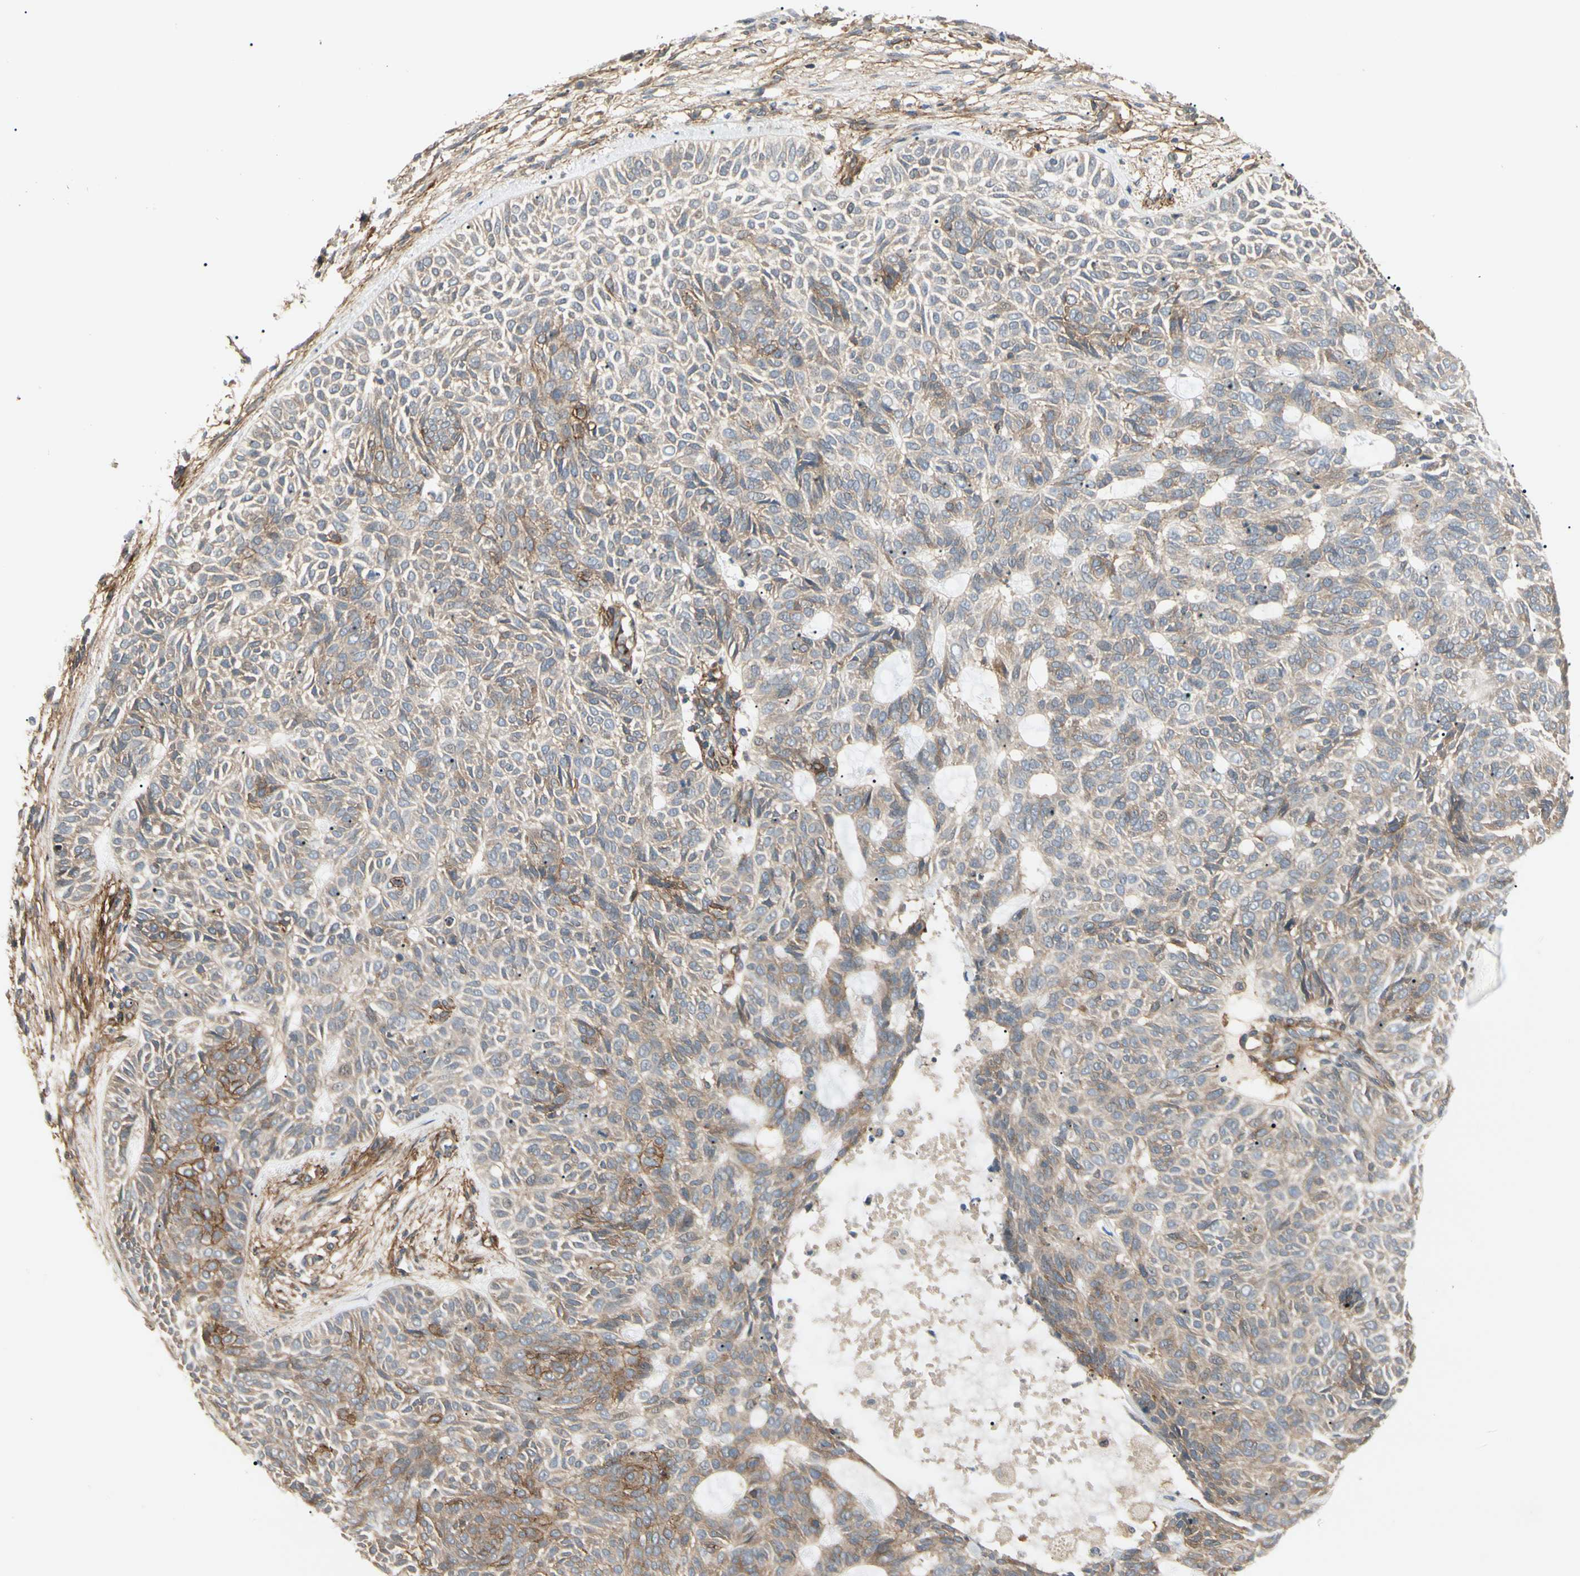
{"staining": {"intensity": "weak", "quantity": ">75%", "location": "cytoplasmic/membranous"}, "tissue": "skin cancer", "cell_type": "Tumor cells", "image_type": "cancer", "snomed": [{"axis": "morphology", "description": "Basal cell carcinoma"}, {"axis": "topography", "description": "Skin"}], "caption": "Immunohistochemical staining of human skin basal cell carcinoma demonstrates weak cytoplasmic/membranous protein staining in approximately >75% of tumor cells.", "gene": "F2R", "patient": {"sex": "male", "age": 87}}